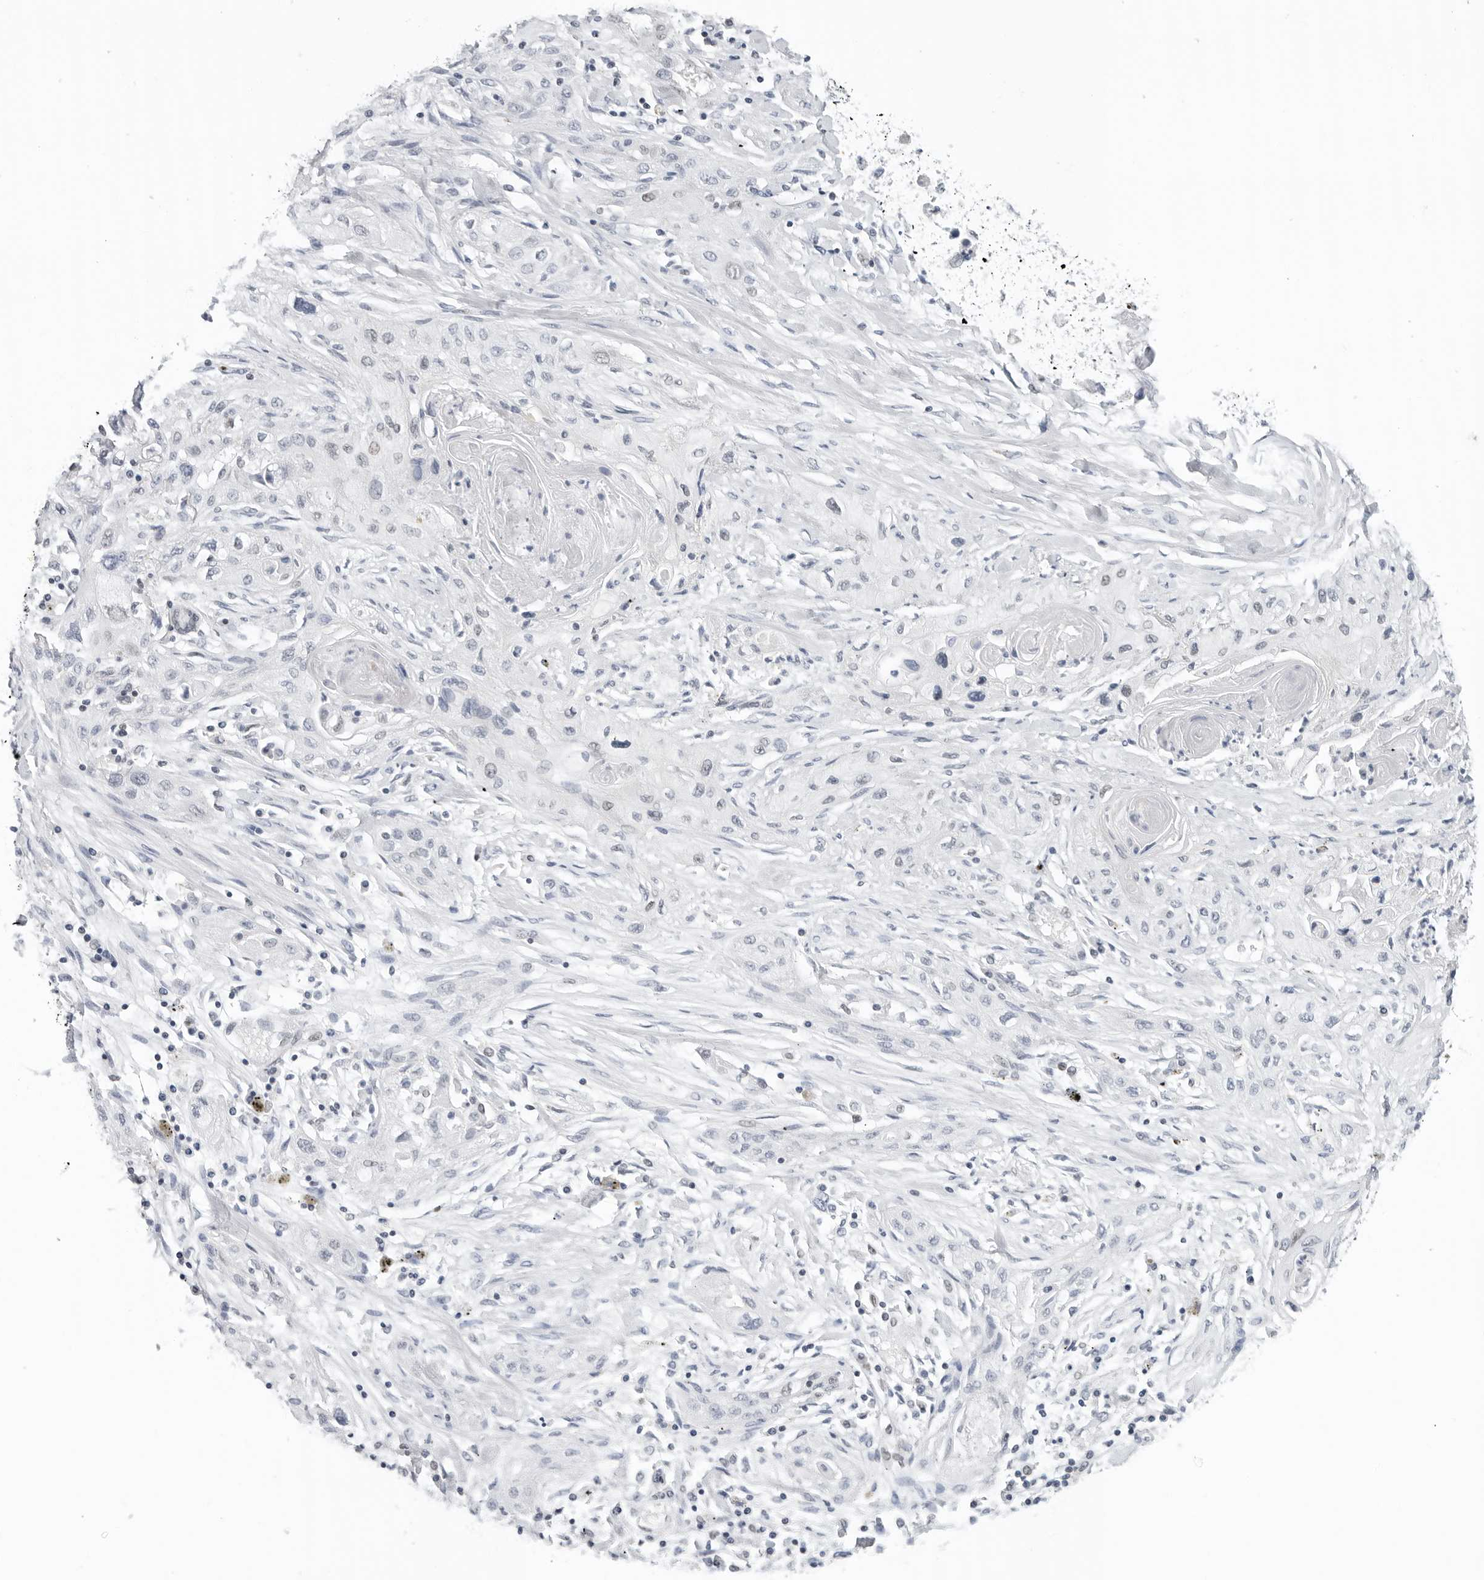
{"staining": {"intensity": "negative", "quantity": "none", "location": "none"}, "tissue": "lung cancer", "cell_type": "Tumor cells", "image_type": "cancer", "snomed": [{"axis": "morphology", "description": "Squamous cell carcinoma, NOS"}, {"axis": "topography", "description": "Lung"}], "caption": "Immunohistochemical staining of lung cancer shows no significant expression in tumor cells.", "gene": "FOXK2", "patient": {"sex": "female", "age": 47}}